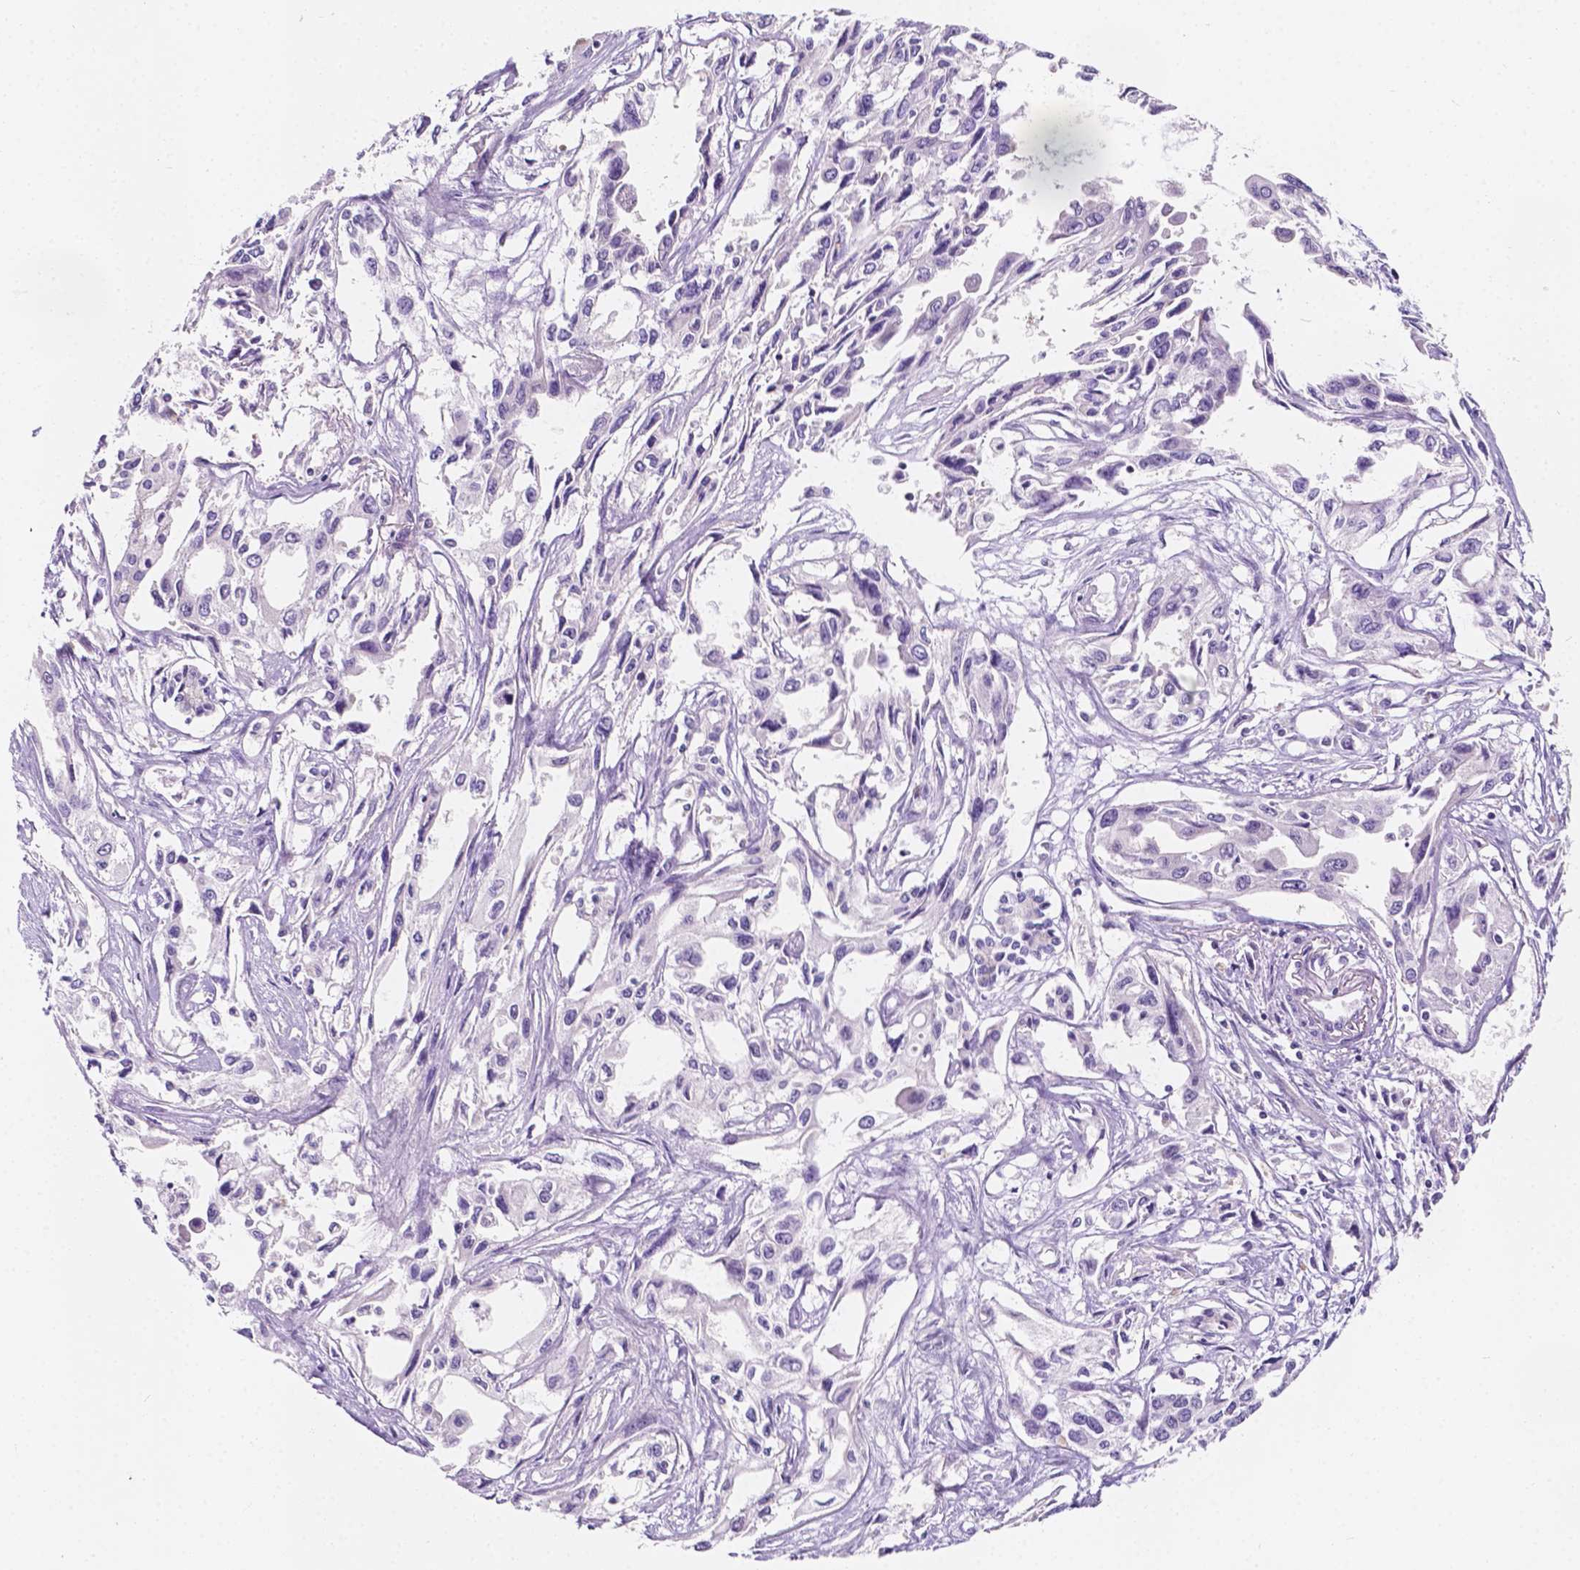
{"staining": {"intensity": "negative", "quantity": "none", "location": "none"}, "tissue": "pancreatic cancer", "cell_type": "Tumor cells", "image_type": "cancer", "snomed": [{"axis": "morphology", "description": "Adenocarcinoma, NOS"}, {"axis": "topography", "description": "Pancreas"}], "caption": "Adenocarcinoma (pancreatic) stained for a protein using immunohistochemistry (IHC) reveals no positivity tumor cells.", "gene": "SIRT2", "patient": {"sex": "female", "age": 55}}